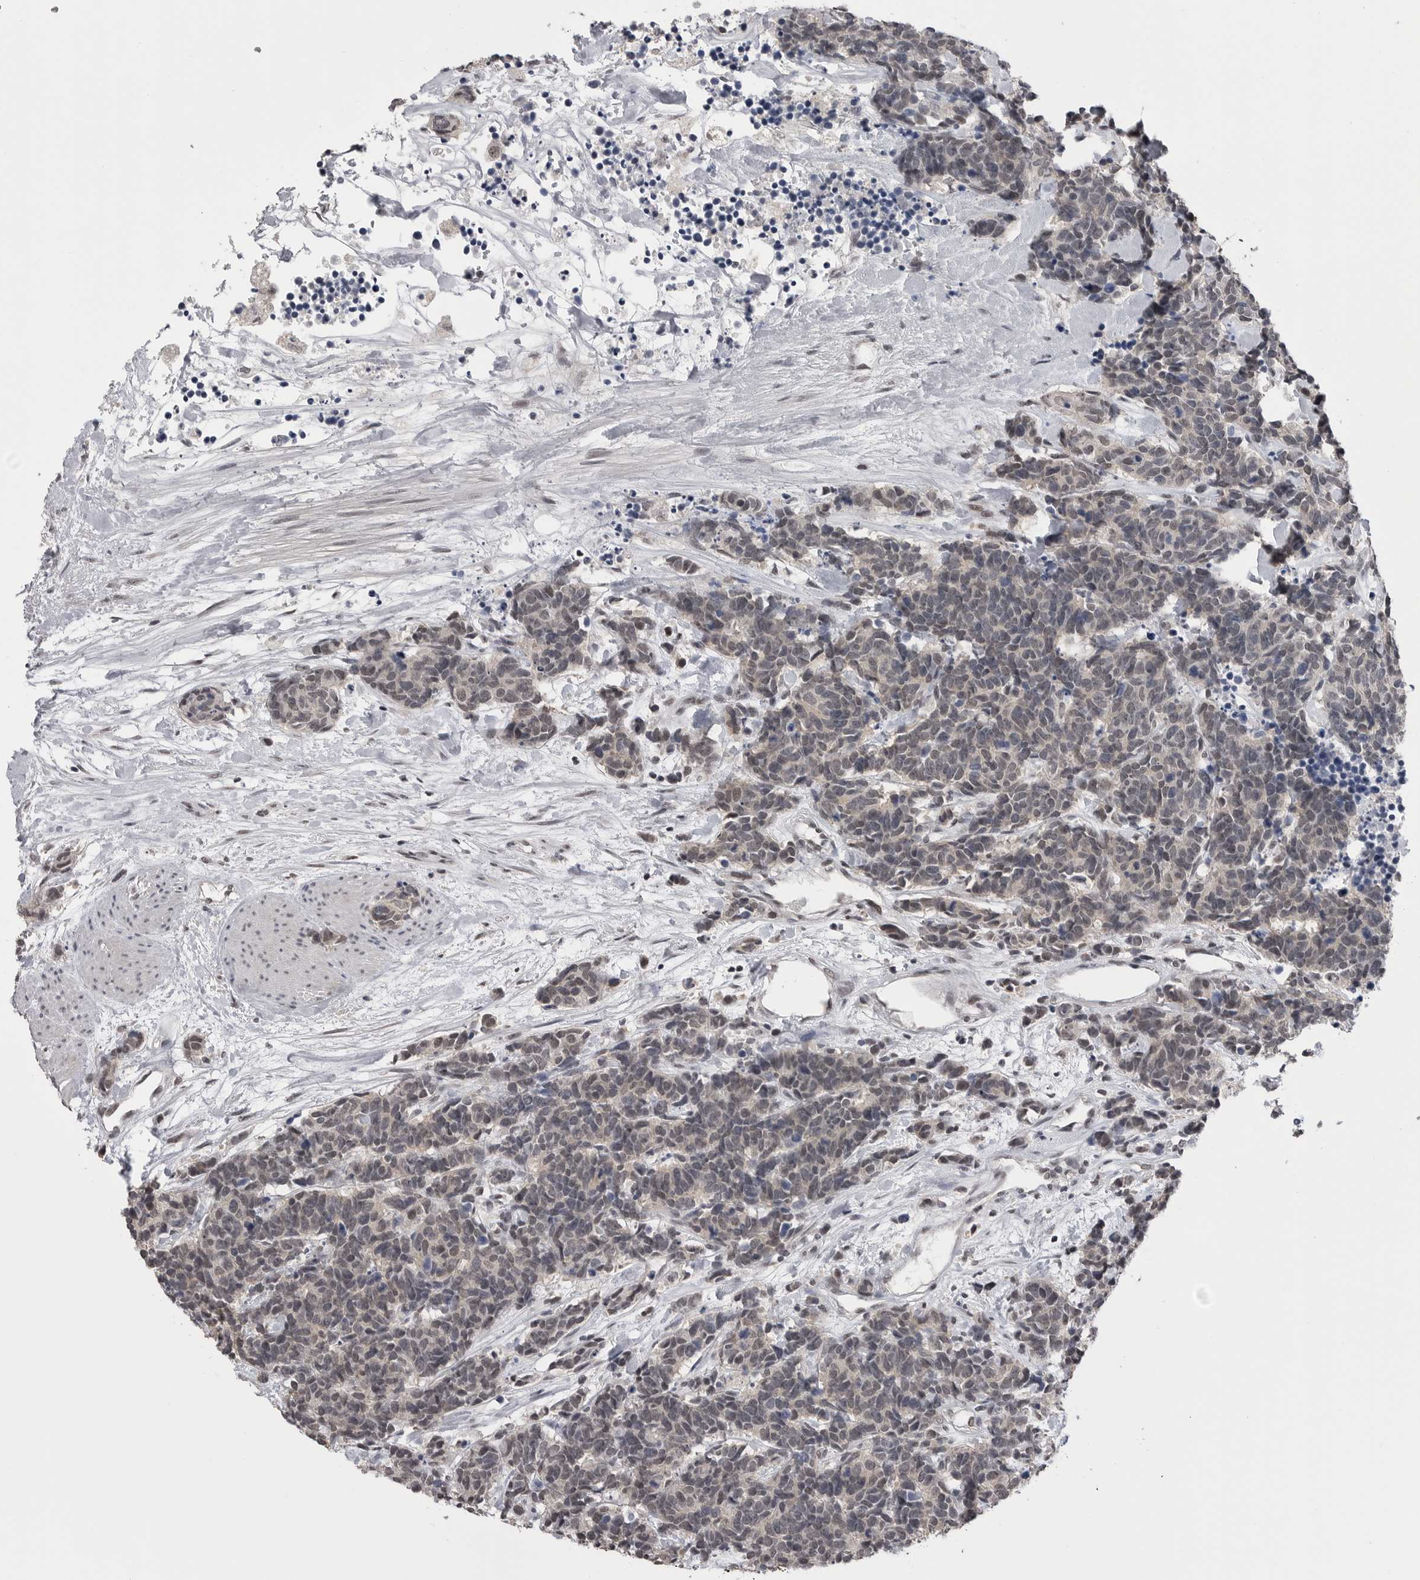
{"staining": {"intensity": "weak", "quantity": ">75%", "location": "nuclear"}, "tissue": "carcinoid", "cell_type": "Tumor cells", "image_type": "cancer", "snomed": [{"axis": "morphology", "description": "Carcinoma, NOS"}, {"axis": "morphology", "description": "Carcinoid, malignant, NOS"}, {"axis": "topography", "description": "Urinary bladder"}], "caption": "IHC (DAB (3,3'-diaminobenzidine)) staining of human carcinoid (malignant) reveals weak nuclear protein positivity in approximately >75% of tumor cells.", "gene": "DLG2", "patient": {"sex": "male", "age": 57}}